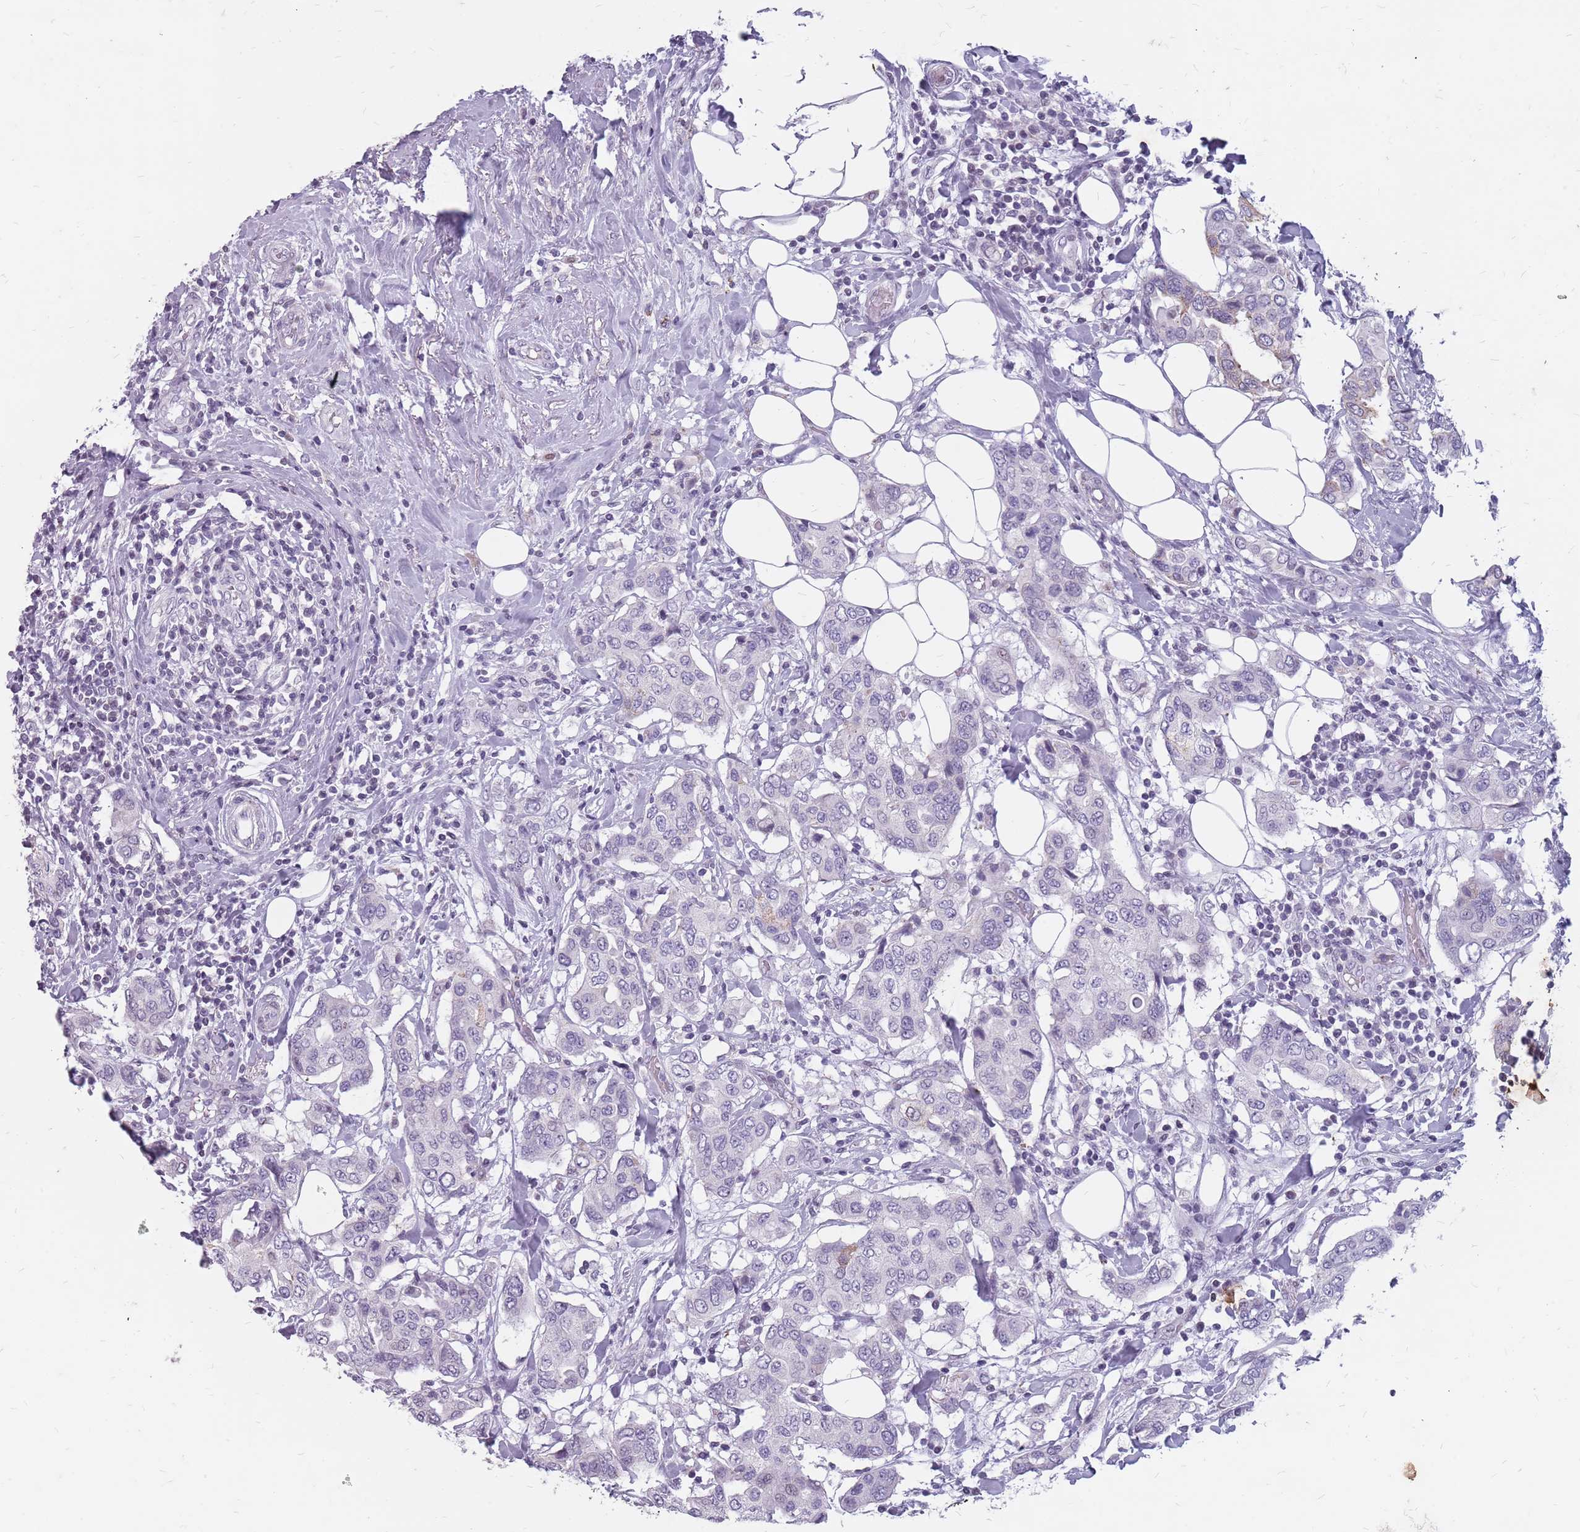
{"staining": {"intensity": "negative", "quantity": "none", "location": "none"}, "tissue": "breast cancer", "cell_type": "Tumor cells", "image_type": "cancer", "snomed": [{"axis": "morphology", "description": "Lobular carcinoma"}, {"axis": "topography", "description": "Breast"}], "caption": "The photomicrograph displays no significant expression in tumor cells of lobular carcinoma (breast). Nuclei are stained in blue.", "gene": "NEK6", "patient": {"sex": "female", "age": 51}}